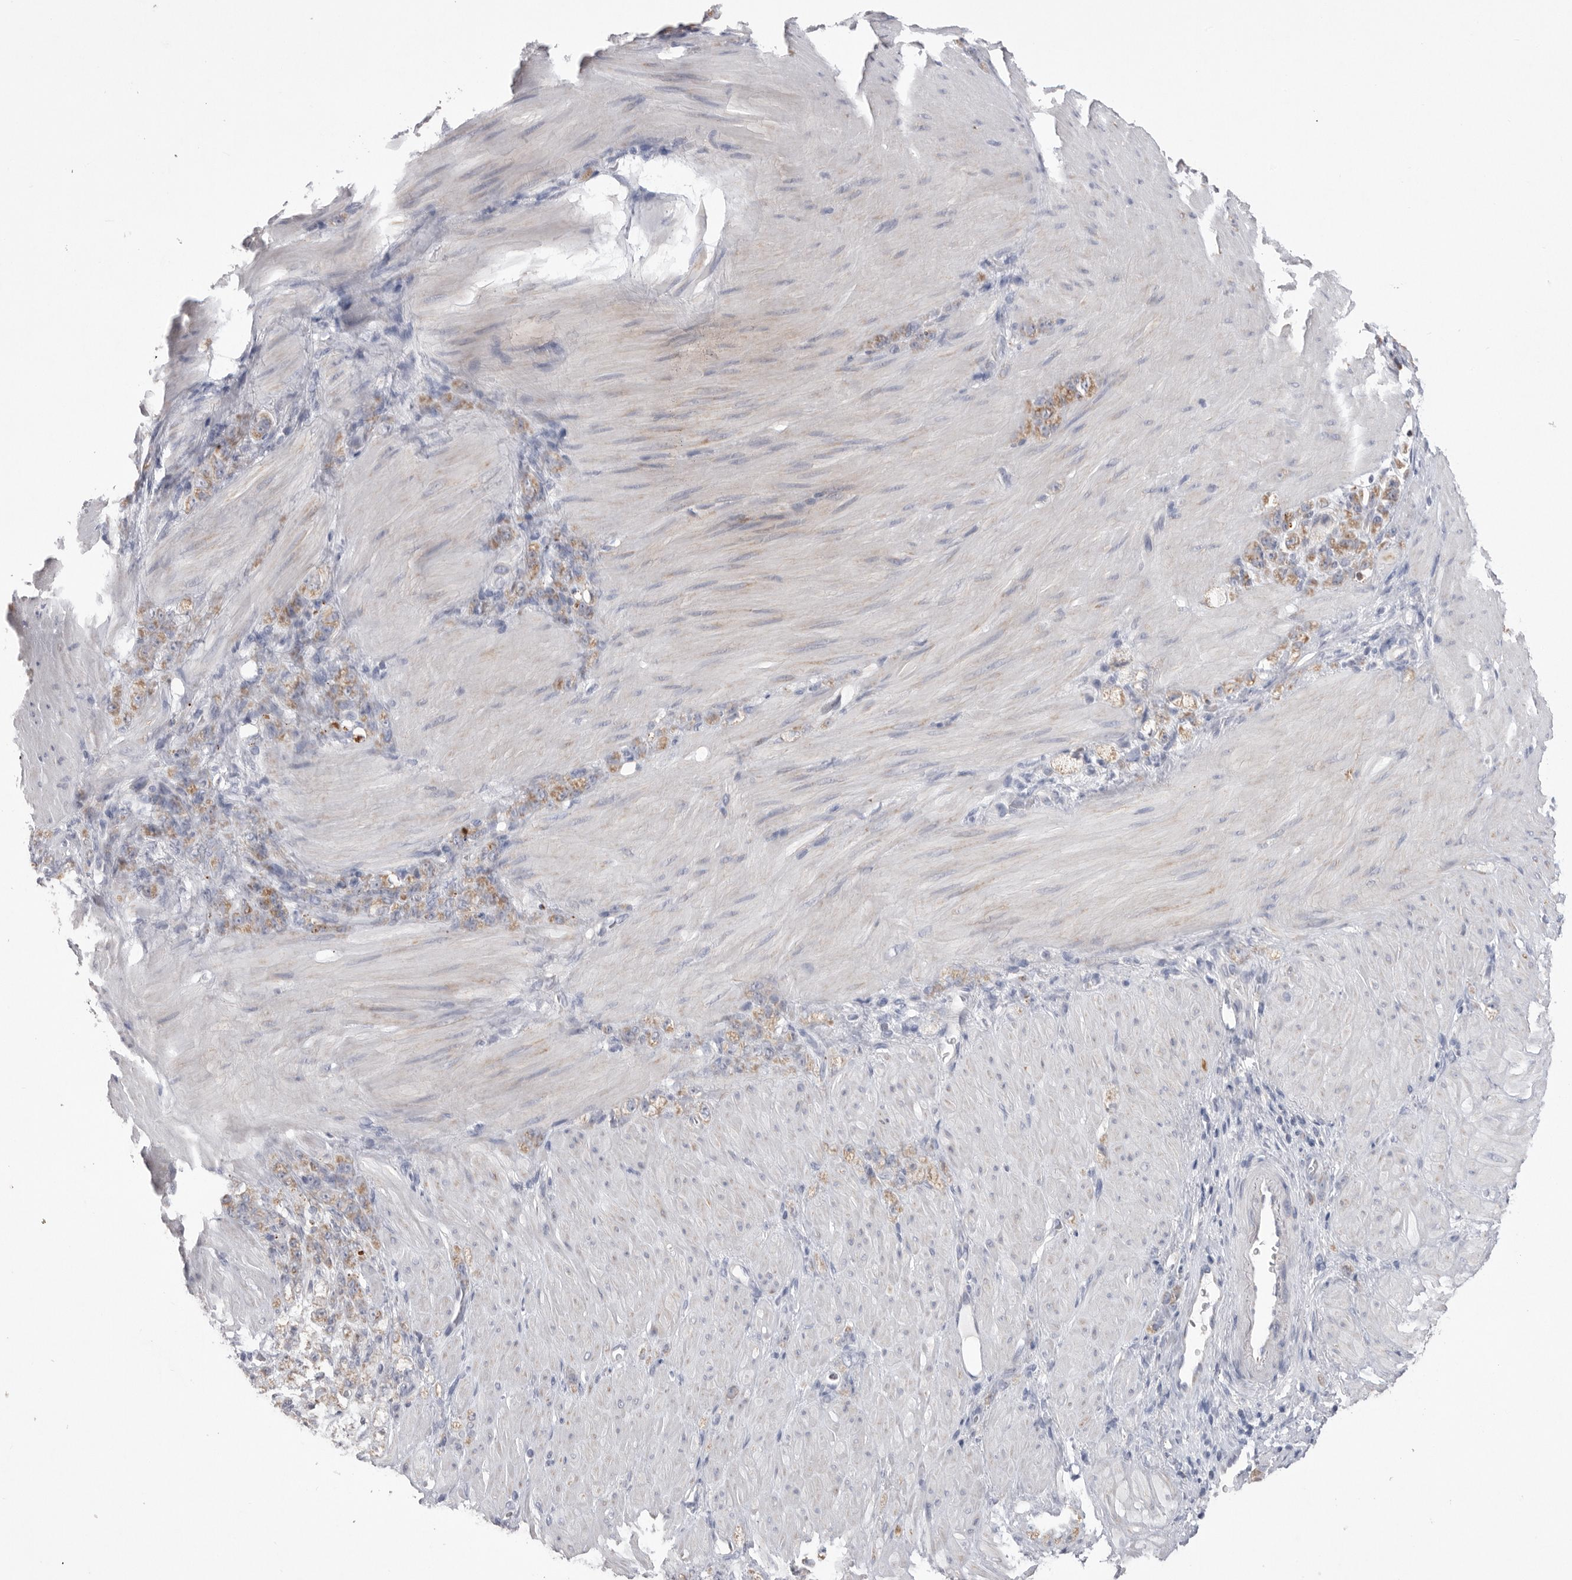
{"staining": {"intensity": "weak", "quantity": ">75%", "location": "cytoplasmic/membranous"}, "tissue": "stomach cancer", "cell_type": "Tumor cells", "image_type": "cancer", "snomed": [{"axis": "morphology", "description": "Normal tissue, NOS"}, {"axis": "morphology", "description": "Adenocarcinoma, NOS"}, {"axis": "topography", "description": "Stomach"}], "caption": "The immunohistochemical stain shows weak cytoplasmic/membranous expression in tumor cells of adenocarcinoma (stomach) tissue.", "gene": "VDAC3", "patient": {"sex": "male", "age": 82}}